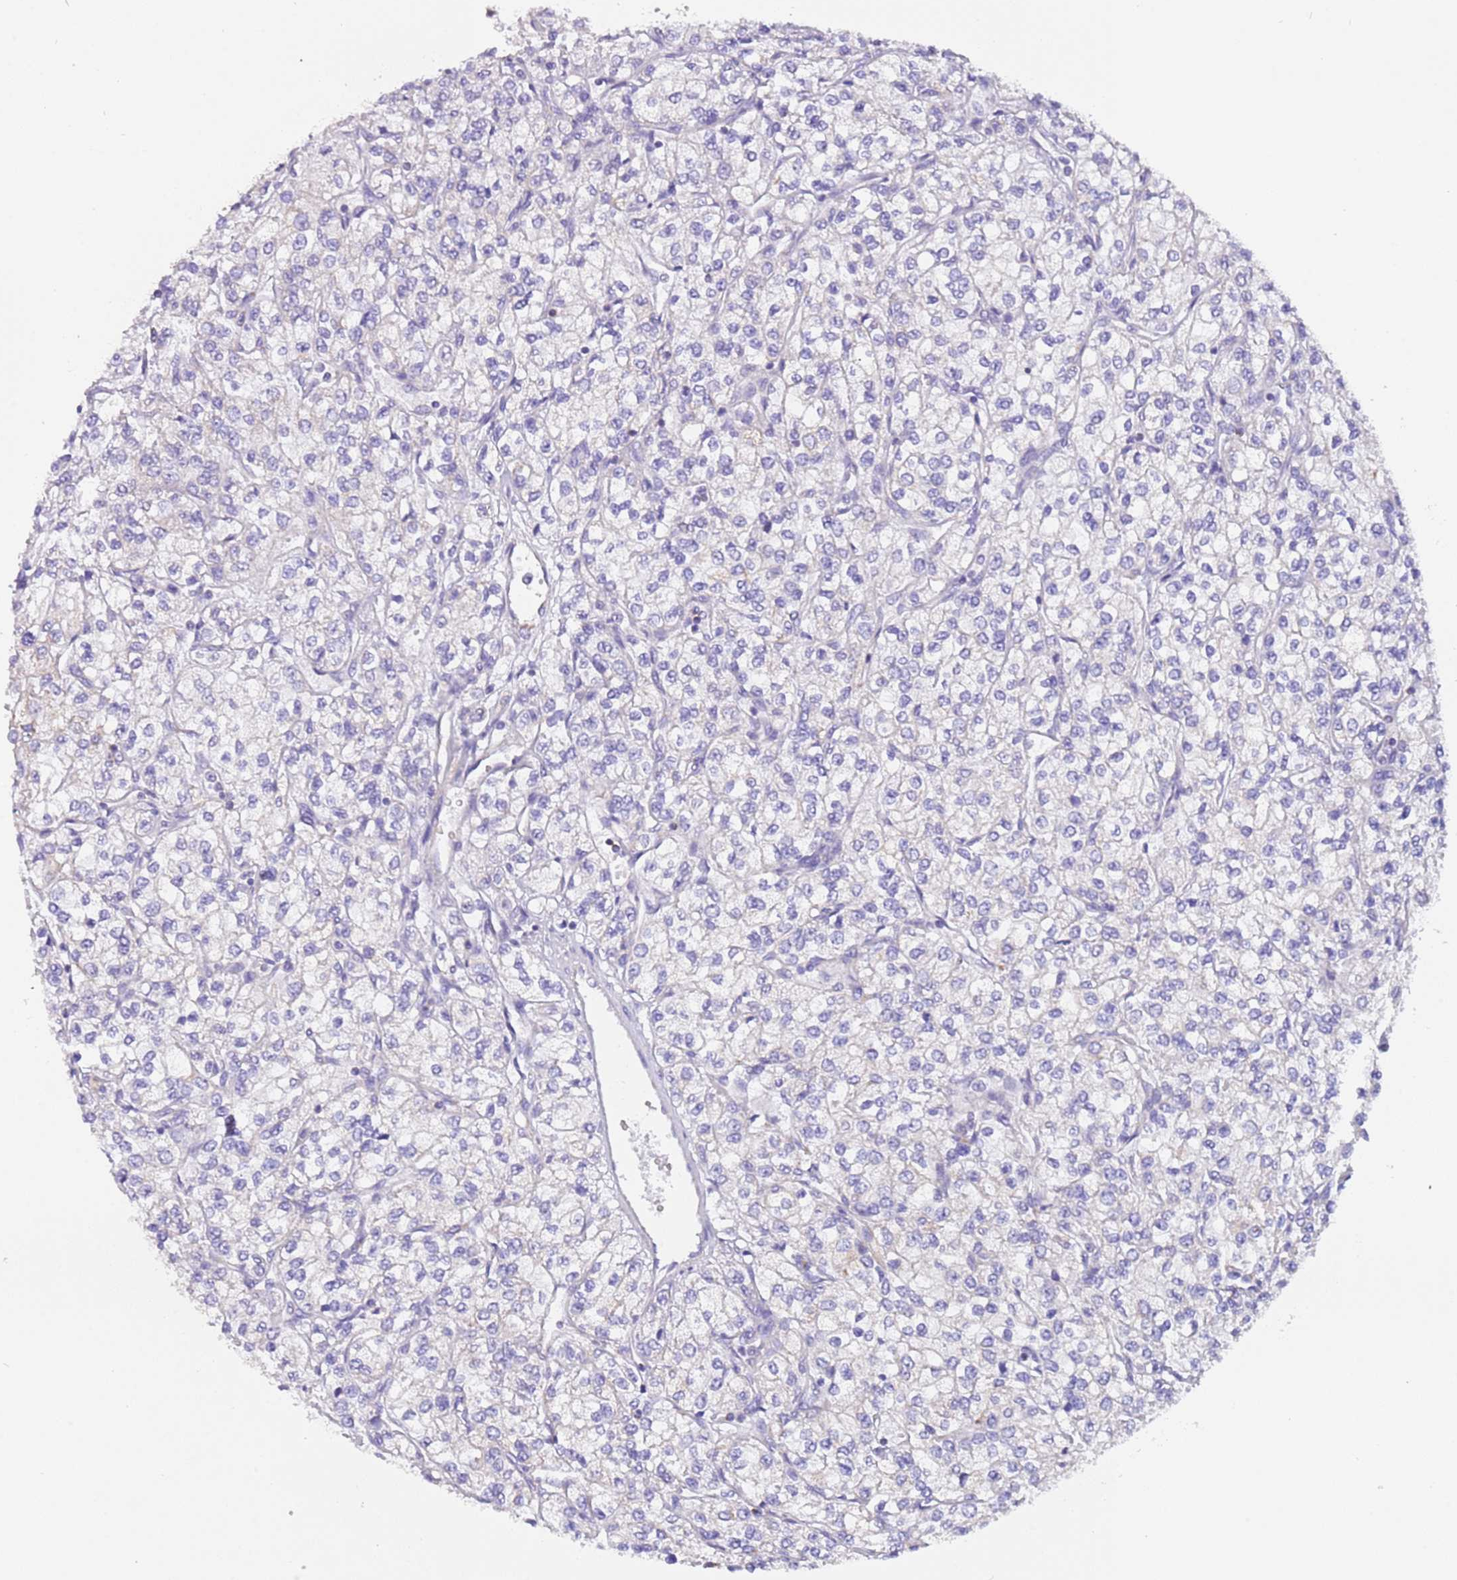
{"staining": {"intensity": "negative", "quantity": "none", "location": "none"}, "tissue": "renal cancer", "cell_type": "Tumor cells", "image_type": "cancer", "snomed": [{"axis": "morphology", "description": "Adenocarcinoma, NOS"}, {"axis": "topography", "description": "Kidney"}], "caption": "High power microscopy histopathology image of an immunohistochemistry (IHC) photomicrograph of renal cancer (adenocarcinoma), revealing no significant staining in tumor cells.", "gene": "SUCLG2", "patient": {"sex": "male", "age": 80}}